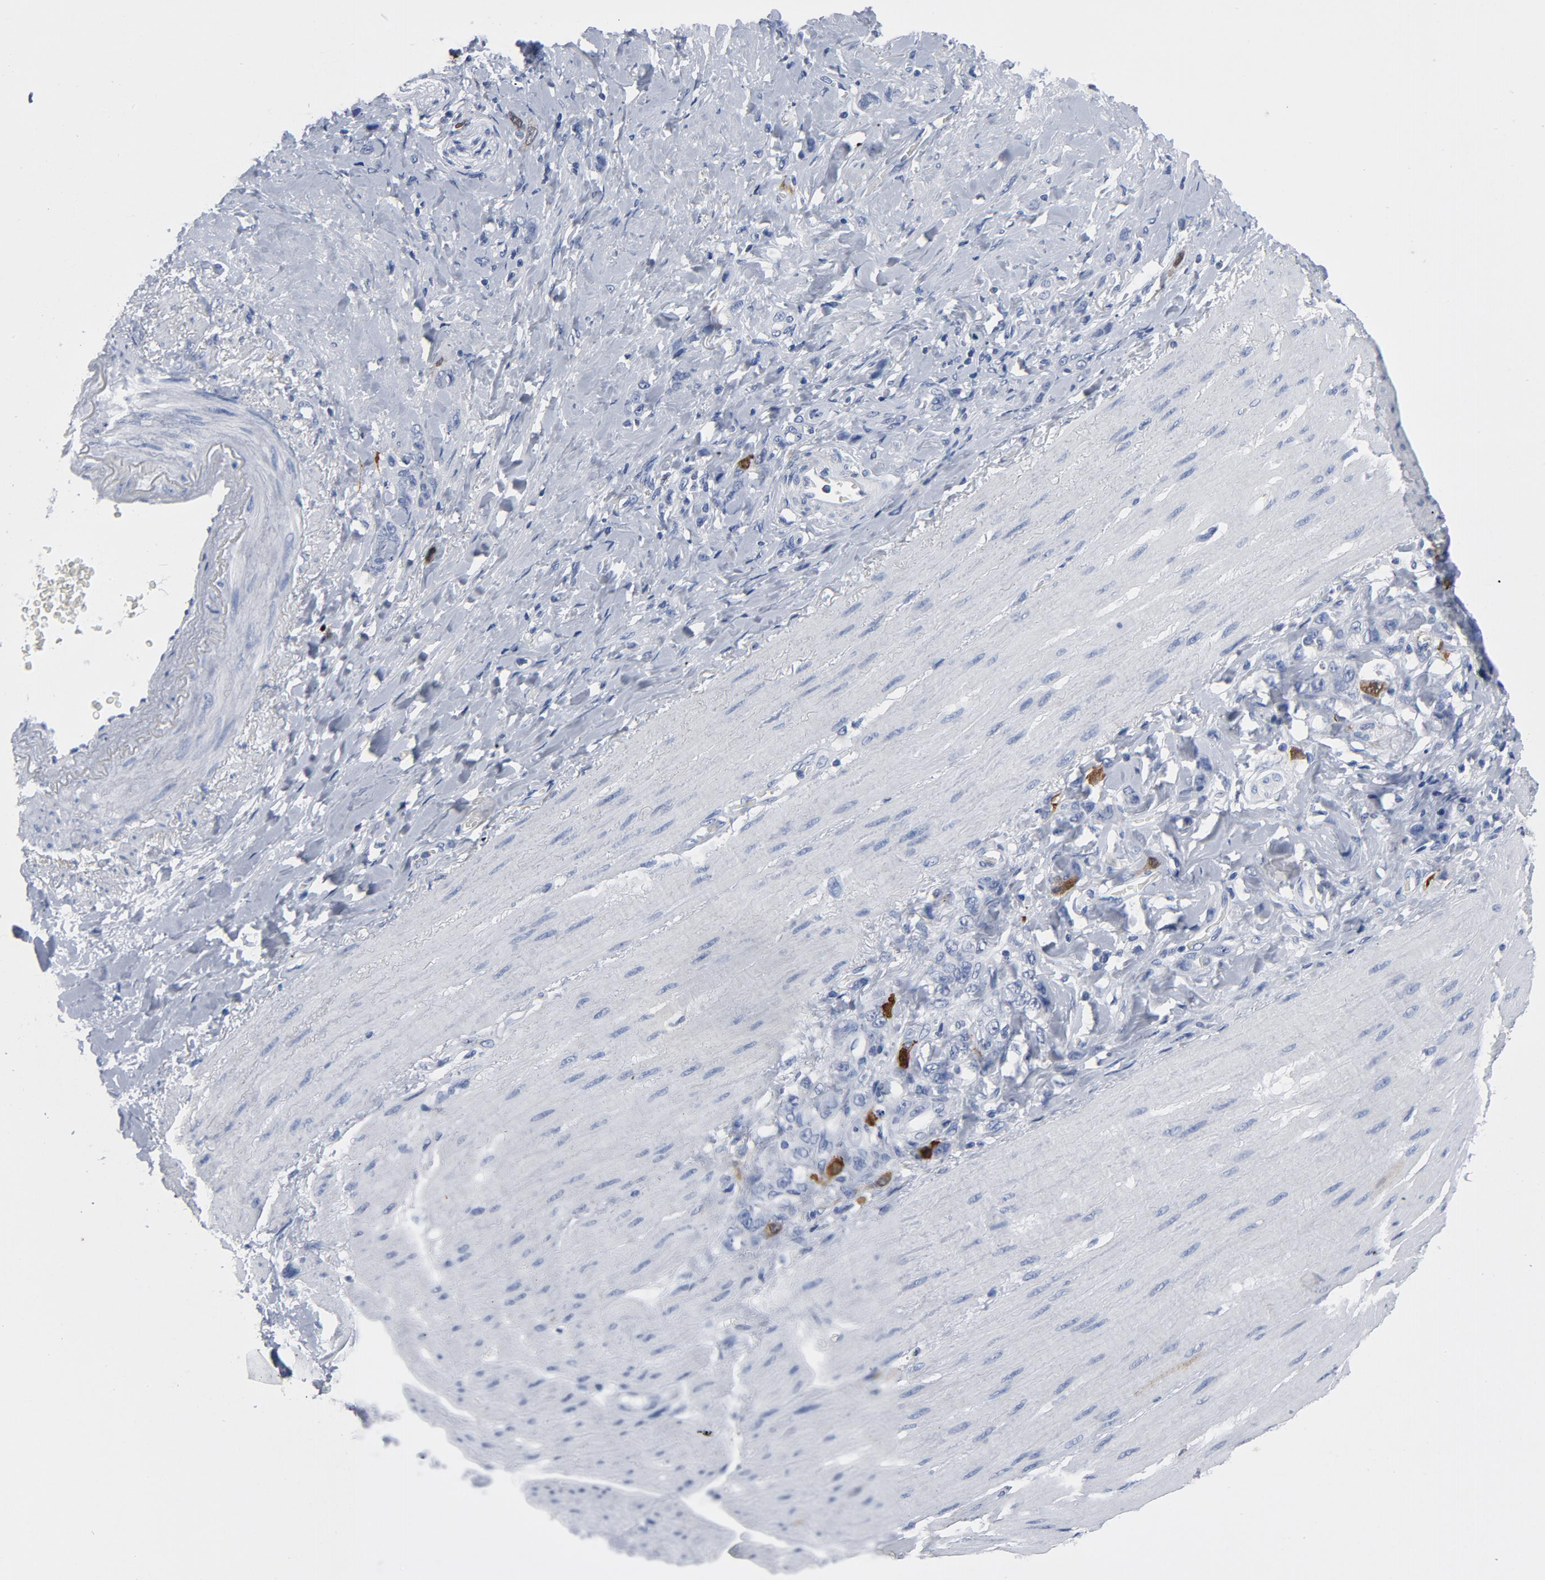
{"staining": {"intensity": "strong", "quantity": "<25%", "location": "nuclear"}, "tissue": "stomach cancer", "cell_type": "Tumor cells", "image_type": "cancer", "snomed": [{"axis": "morphology", "description": "Normal tissue, NOS"}, {"axis": "morphology", "description": "Adenocarcinoma, NOS"}, {"axis": "topography", "description": "Stomach"}], "caption": "This micrograph demonstrates immunohistochemistry (IHC) staining of stomach cancer (adenocarcinoma), with medium strong nuclear staining in about <25% of tumor cells.", "gene": "CDC20", "patient": {"sex": "male", "age": 82}}